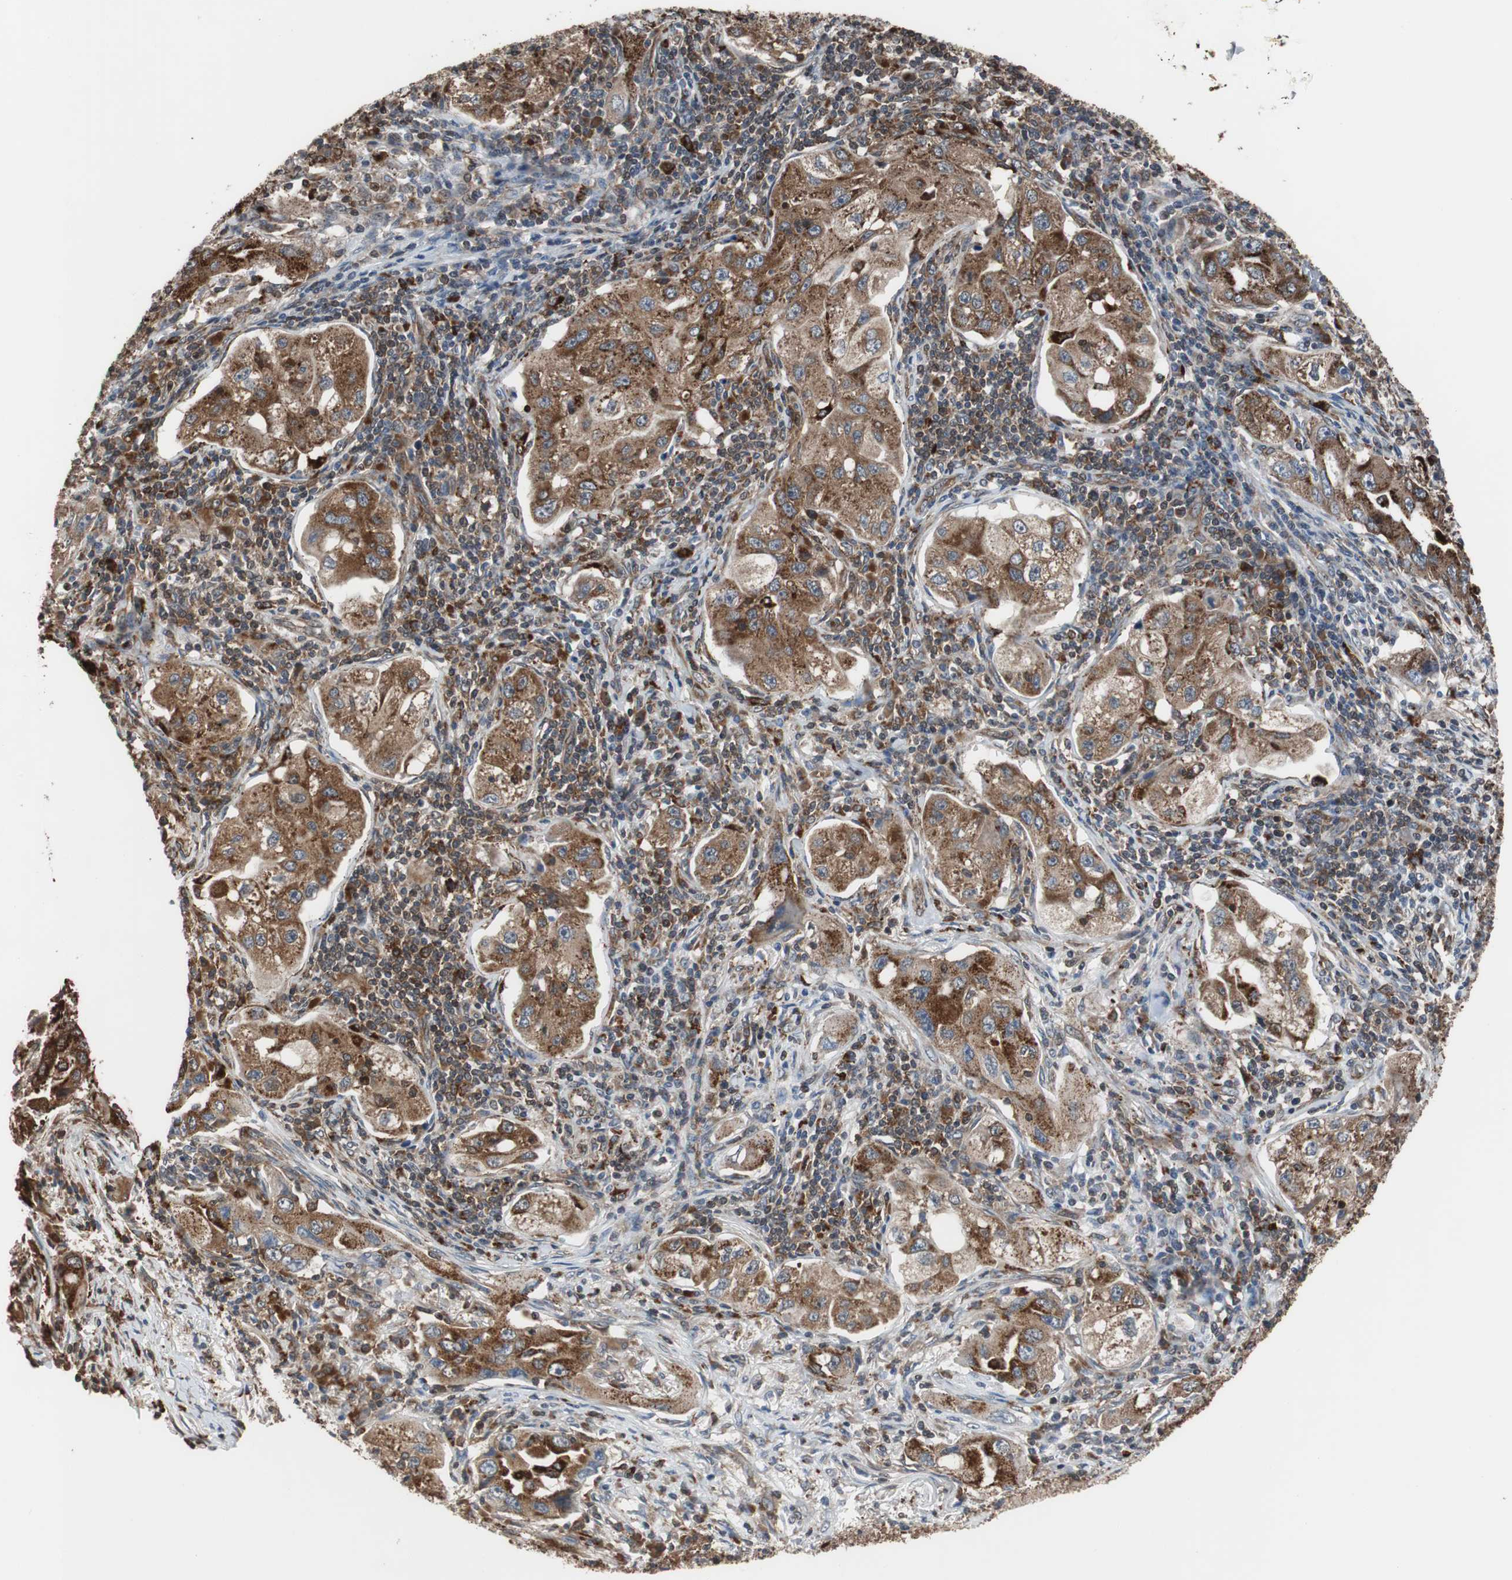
{"staining": {"intensity": "strong", "quantity": ">75%", "location": "cytoplasmic/membranous"}, "tissue": "lung cancer", "cell_type": "Tumor cells", "image_type": "cancer", "snomed": [{"axis": "morphology", "description": "Adenocarcinoma, NOS"}, {"axis": "topography", "description": "Lung"}], "caption": "Lung cancer stained with a protein marker displays strong staining in tumor cells.", "gene": "USP10", "patient": {"sex": "female", "age": 65}}